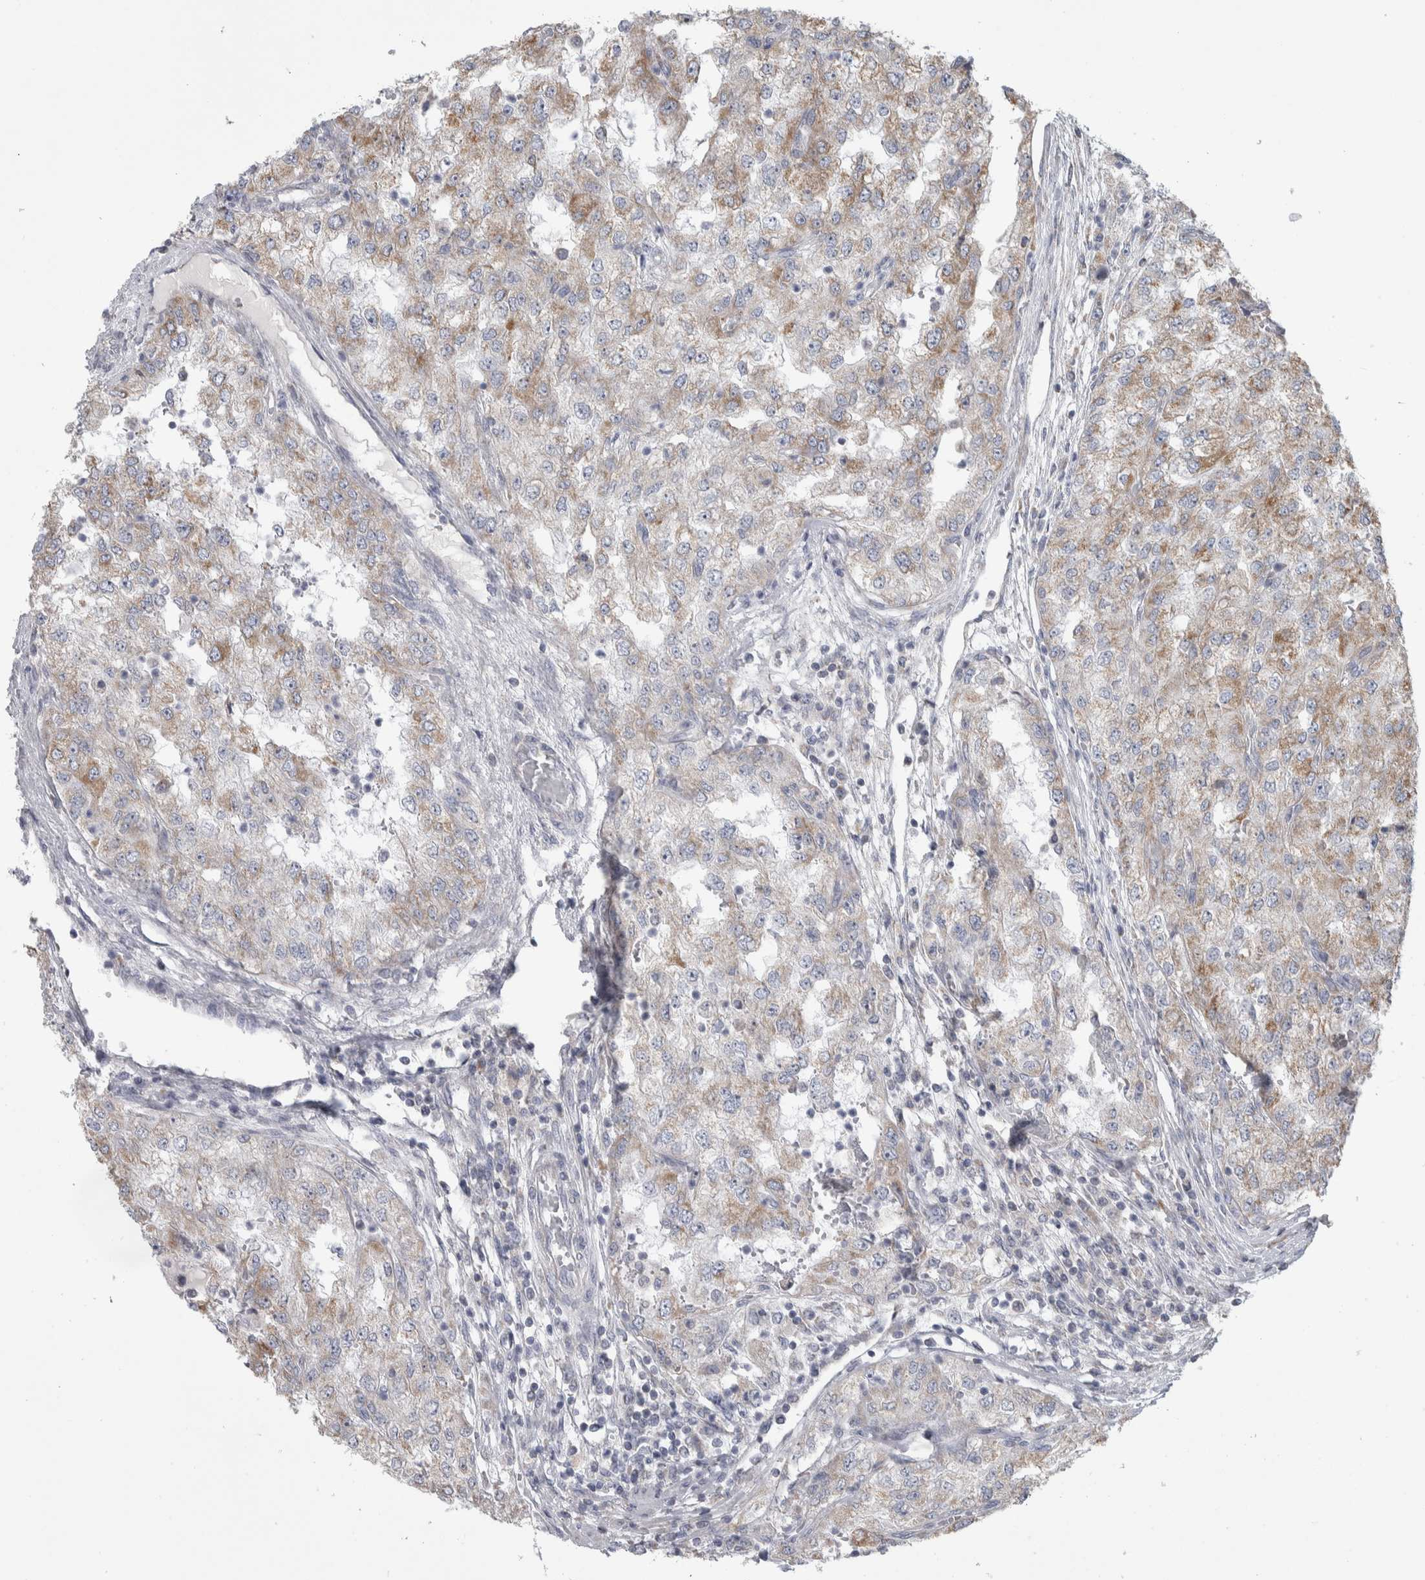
{"staining": {"intensity": "weak", "quantity": "25%-75%", "location": "cytoplasmic/membranous"}, "tissue": "renal cancer", "cell_type": "Tumor cells", "image_type": "cancer", "snomed": [{"axis": "morphology", "description": "Adenocarcinoma, NOS"}, {"axis": "topography", "description": "Kidney"}], "caption": "Immunohistochemistry staining of renal adenocarcinoma, which reveals low levels of weak cytoplasmic/membranous positivity in about 25%-75% of tumor cells indicating weak cytoplasmic/membranous protein staining. The staining was performed using DAB (3,3'-diaminobenzidine) (brown) for protein detection and nuclei were counterstained in hematoxylin (blue).", "gene": "SCO1", "patient": {"sex": "female", "age": 54}}